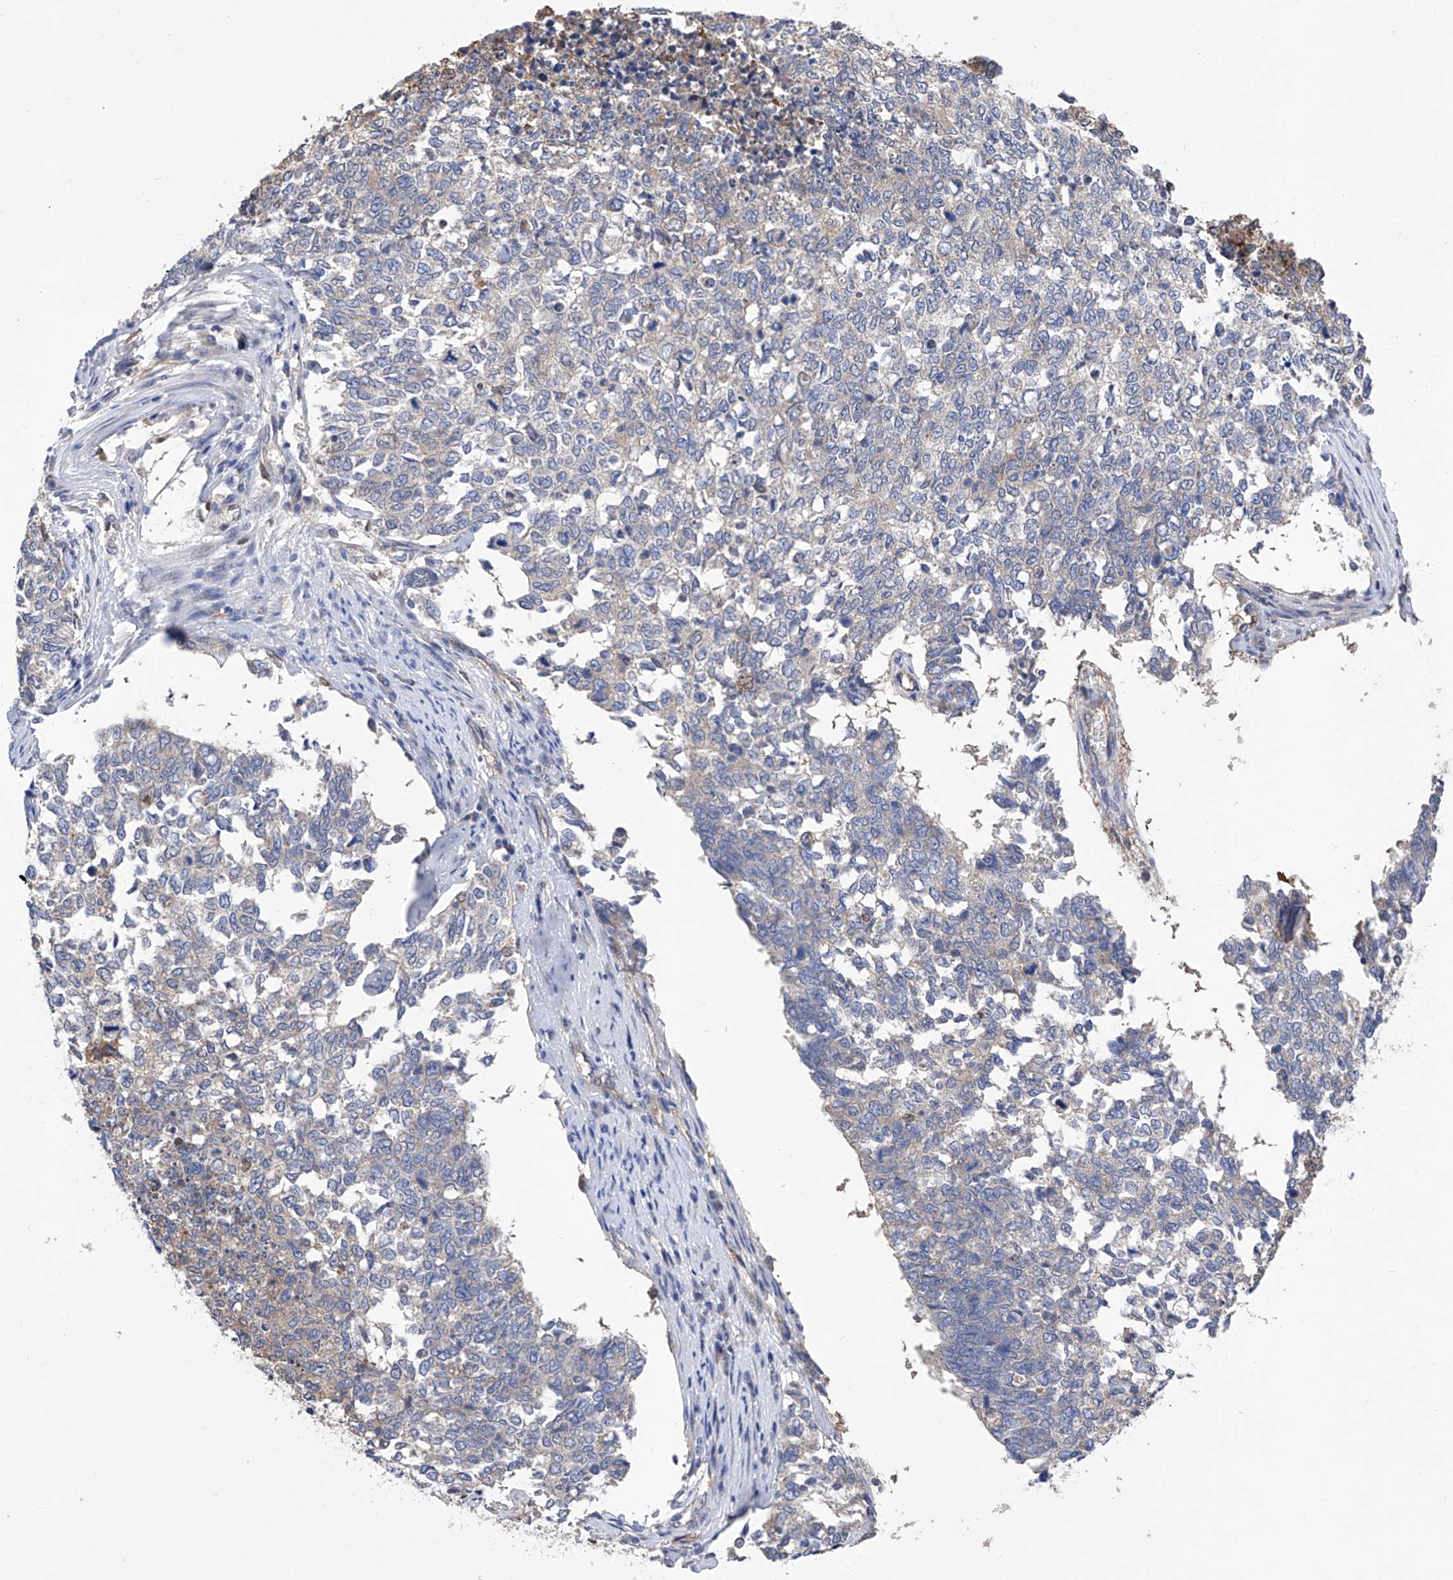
{"staining": {"intensity": "weak", "quantity": "<25%", "location": "cytoplasmic/membranous"}, "tissue": "cervical cancer", "cell_type": "Tumor cells", "image_type": "cancer", "snomed": [{"axis": "morphology", "description": "Squamous cell carcinoma, NOS"}, {"axis": "topography", "description": "Cervix"}], "caption": "Tumor cells show no significant protein positivity in cervical cancer (squamous cell carcinoma).", "gene": "SPATA20", "patient": {"sex": "female", "age": 63}}